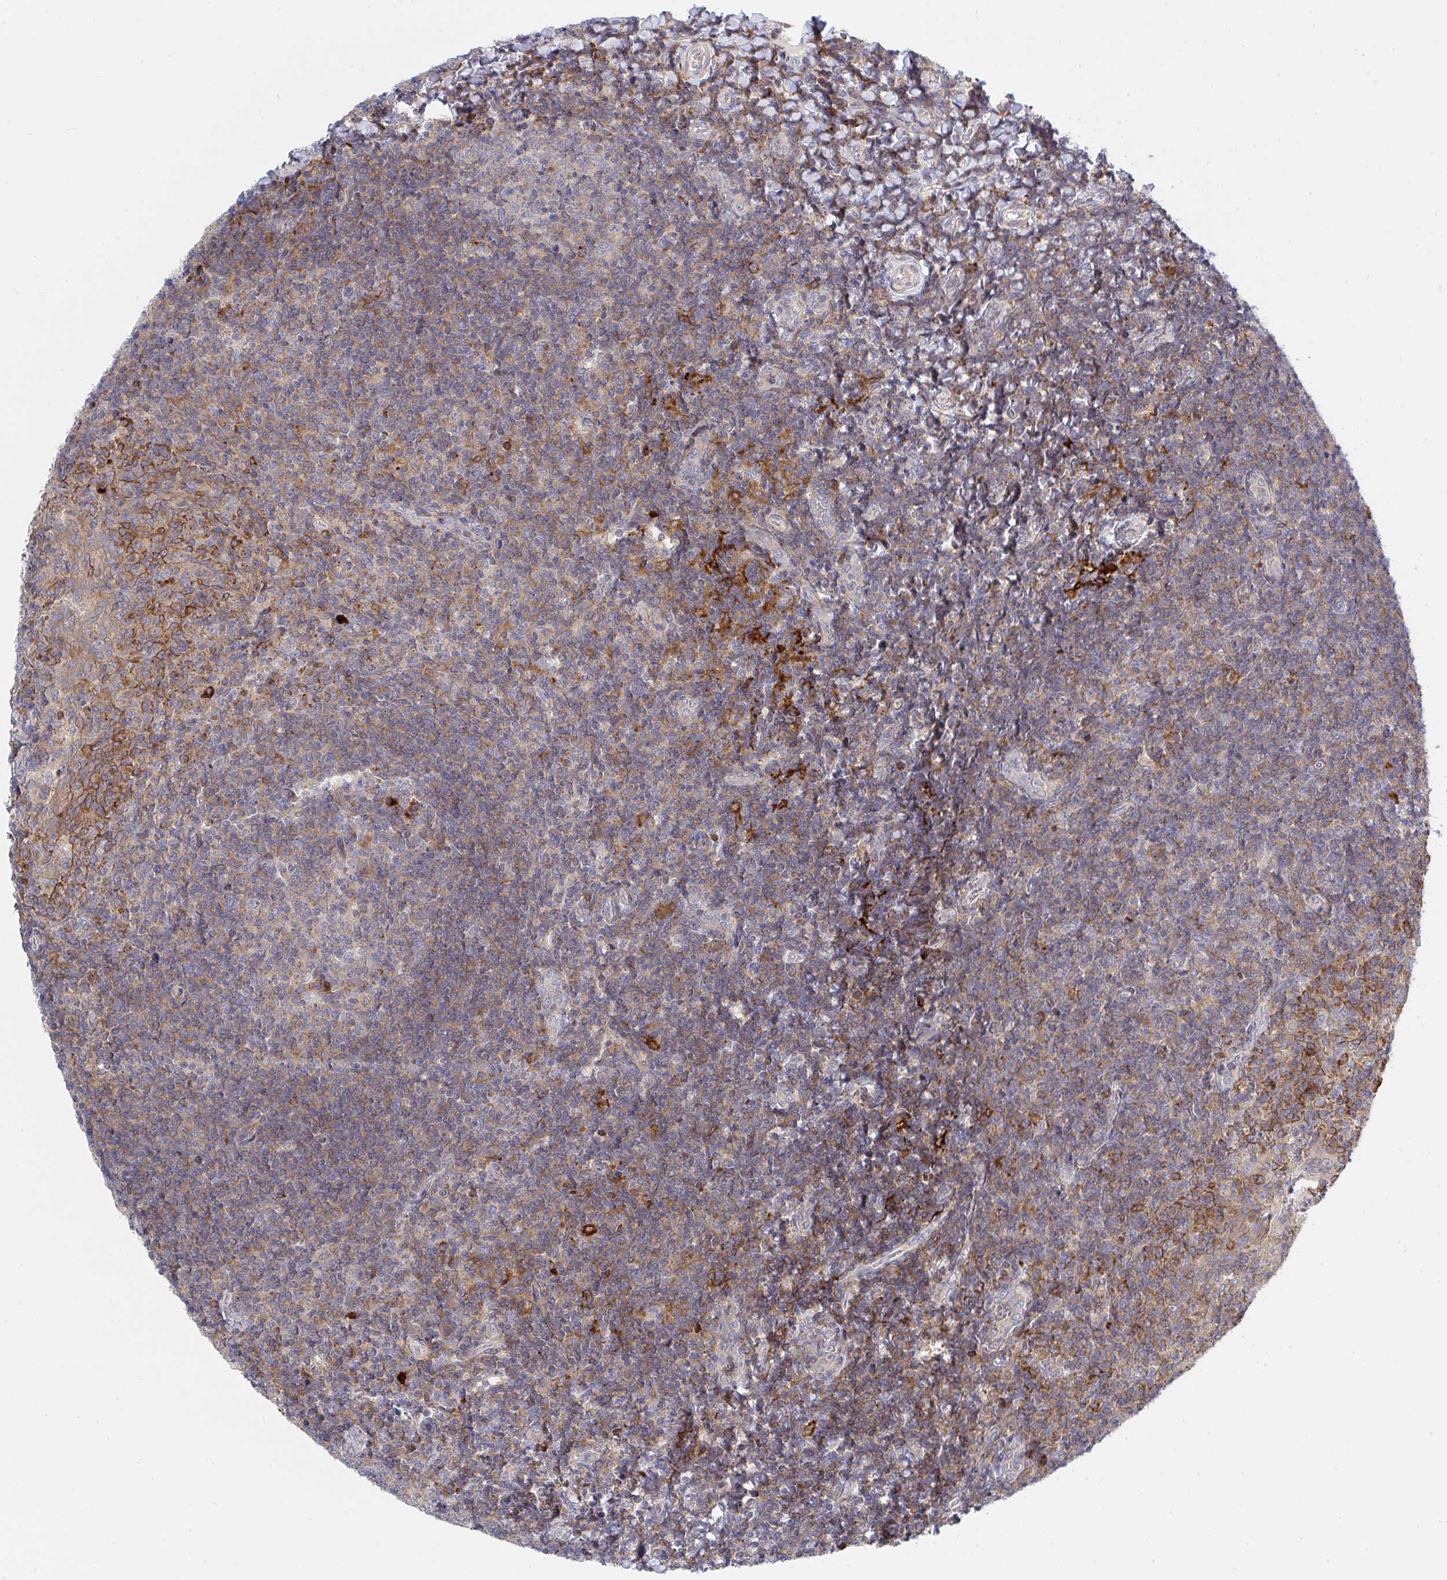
{"staining": {"intensity": "moderate", "quantity": "25%-75%", "location": "cytoplasmic/membranous"}, "tissue": "tonsil", "cell_type": "Germinal center cells", "image_type": "normal", "snomed": [{"axis": "morphology", "description": "Normal tissue, NOS"}, {"axis": "topography", "description": "Tonsil"}], "caption": "Protein expression analysis of unremarkable tonsil shows moderate cytoplasmic/membranous positivity in approximately 25%-75% of germinal center cells. (DAB IHC, brown staining for protein, blue staining for nuclei).", "gene": "FRMD3", "patient": {"sex": "female", "age": 10}}